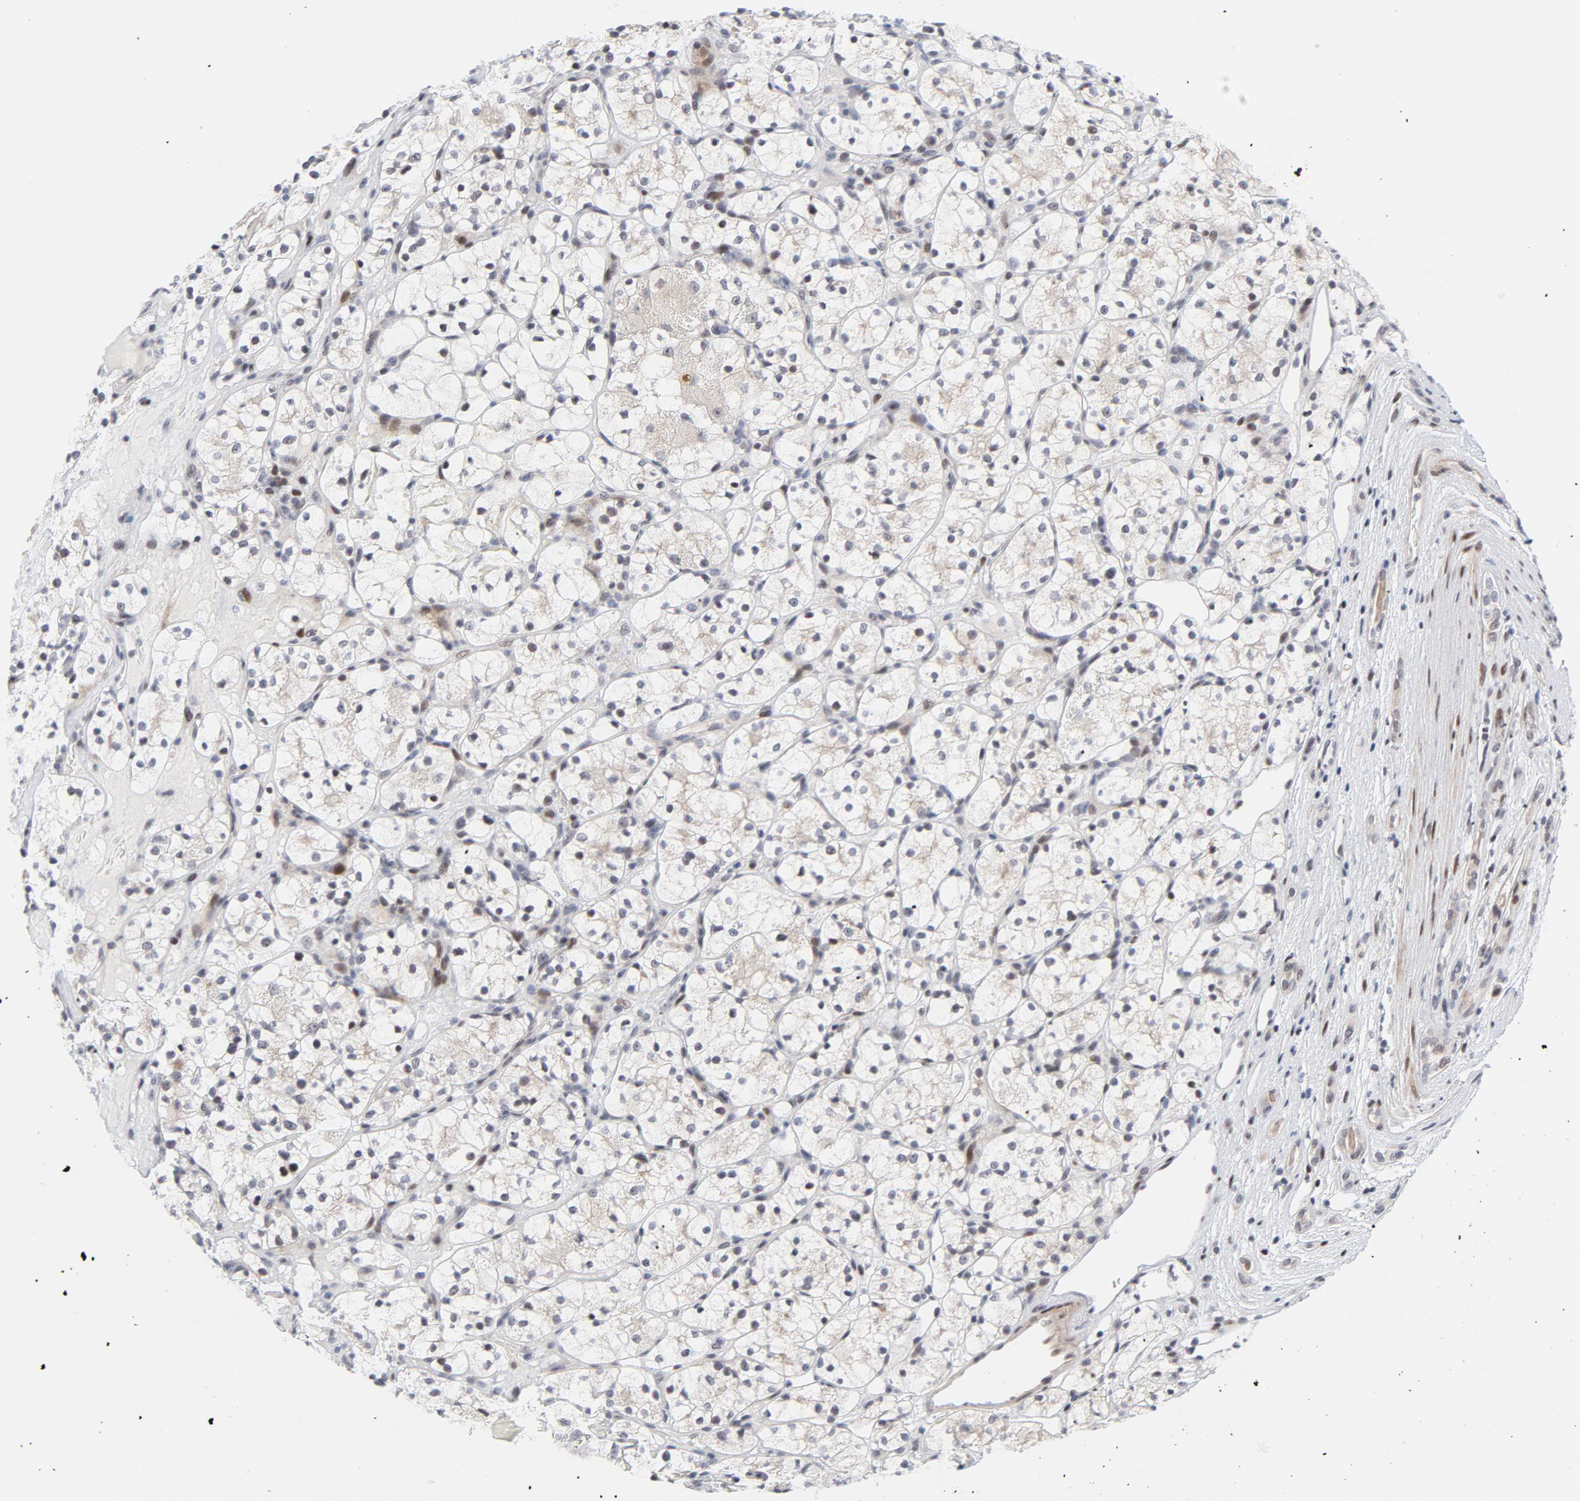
{"staining": {"intensity": "weak", "quantity": "<25%", "location": "nuclear"}, "tissue": "renal cancer", "cell_type": "Tumor cells", "image_type": "cancer", "snomed": [{"axis": "morphology", "description": "Adenocarcinoma, NOS"}, {"axis": "topography", "description": "Kidney"}], "caption": "IHC image of neoplastic tissue: renal cancer stained with DAB demonstrates no significant protein expression in tumor cells. Nuclei are stained in blue.", "gene": "NFIC", "patient": {"sex": "female", "age": 60}}